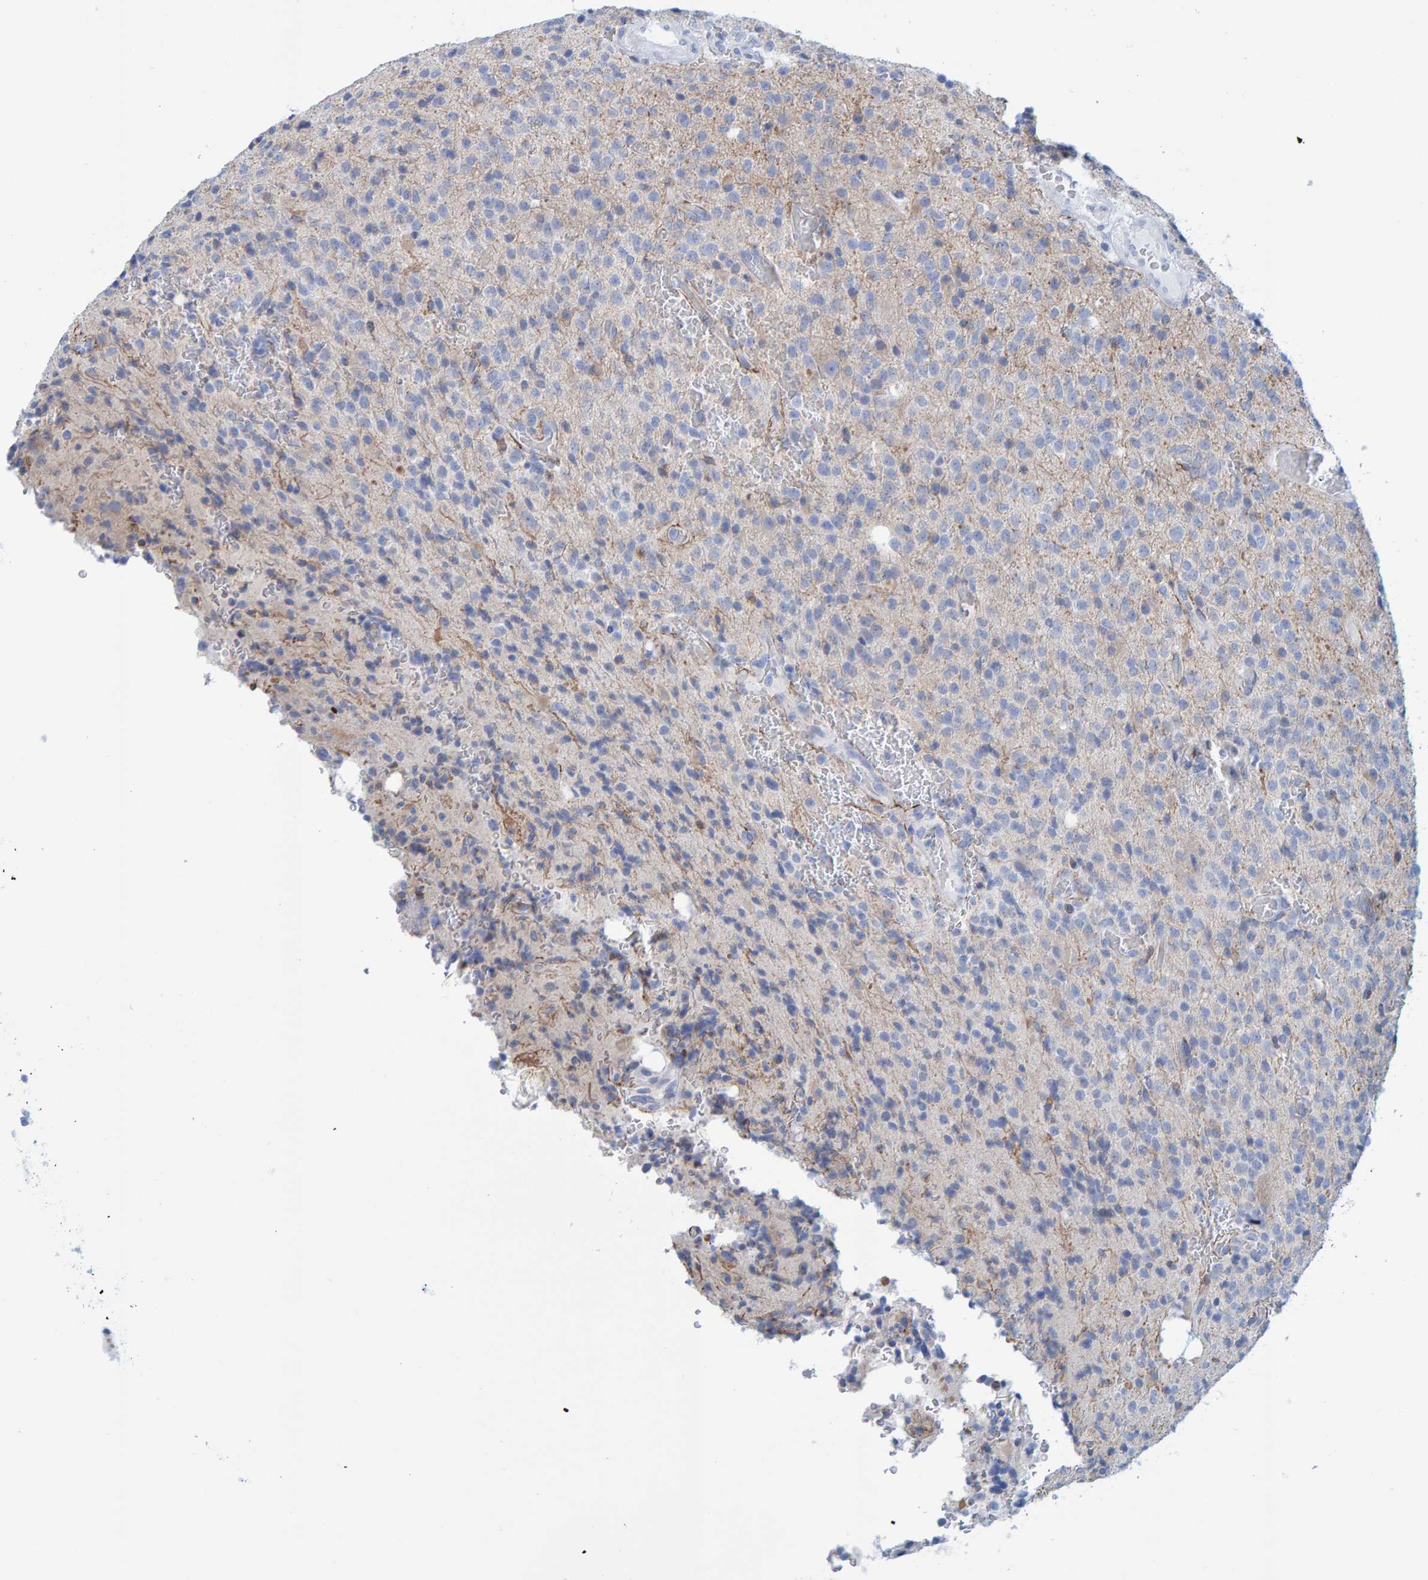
{"staining": {"intensity": "negative", "quantity": "none", "location": "none"}, "tissue": "glioma", "cell_type": "Tumor cells", "image_type": "cancer", "snomed": [{"axis": "morphology", "description": "Glioma, malignant, High grade"}, {"axis": "topography", "description": "Brain"}], "caption": "Immunohistochemistry (IHC) micrograph of neoplastic tissue: glioma stained with DAB (3,3'-diaminobenzidine) shows no significant protein positivity in tumor cells.", "gene": "JAKMIP3", "patient": {"sex": "male", "age": 34}}